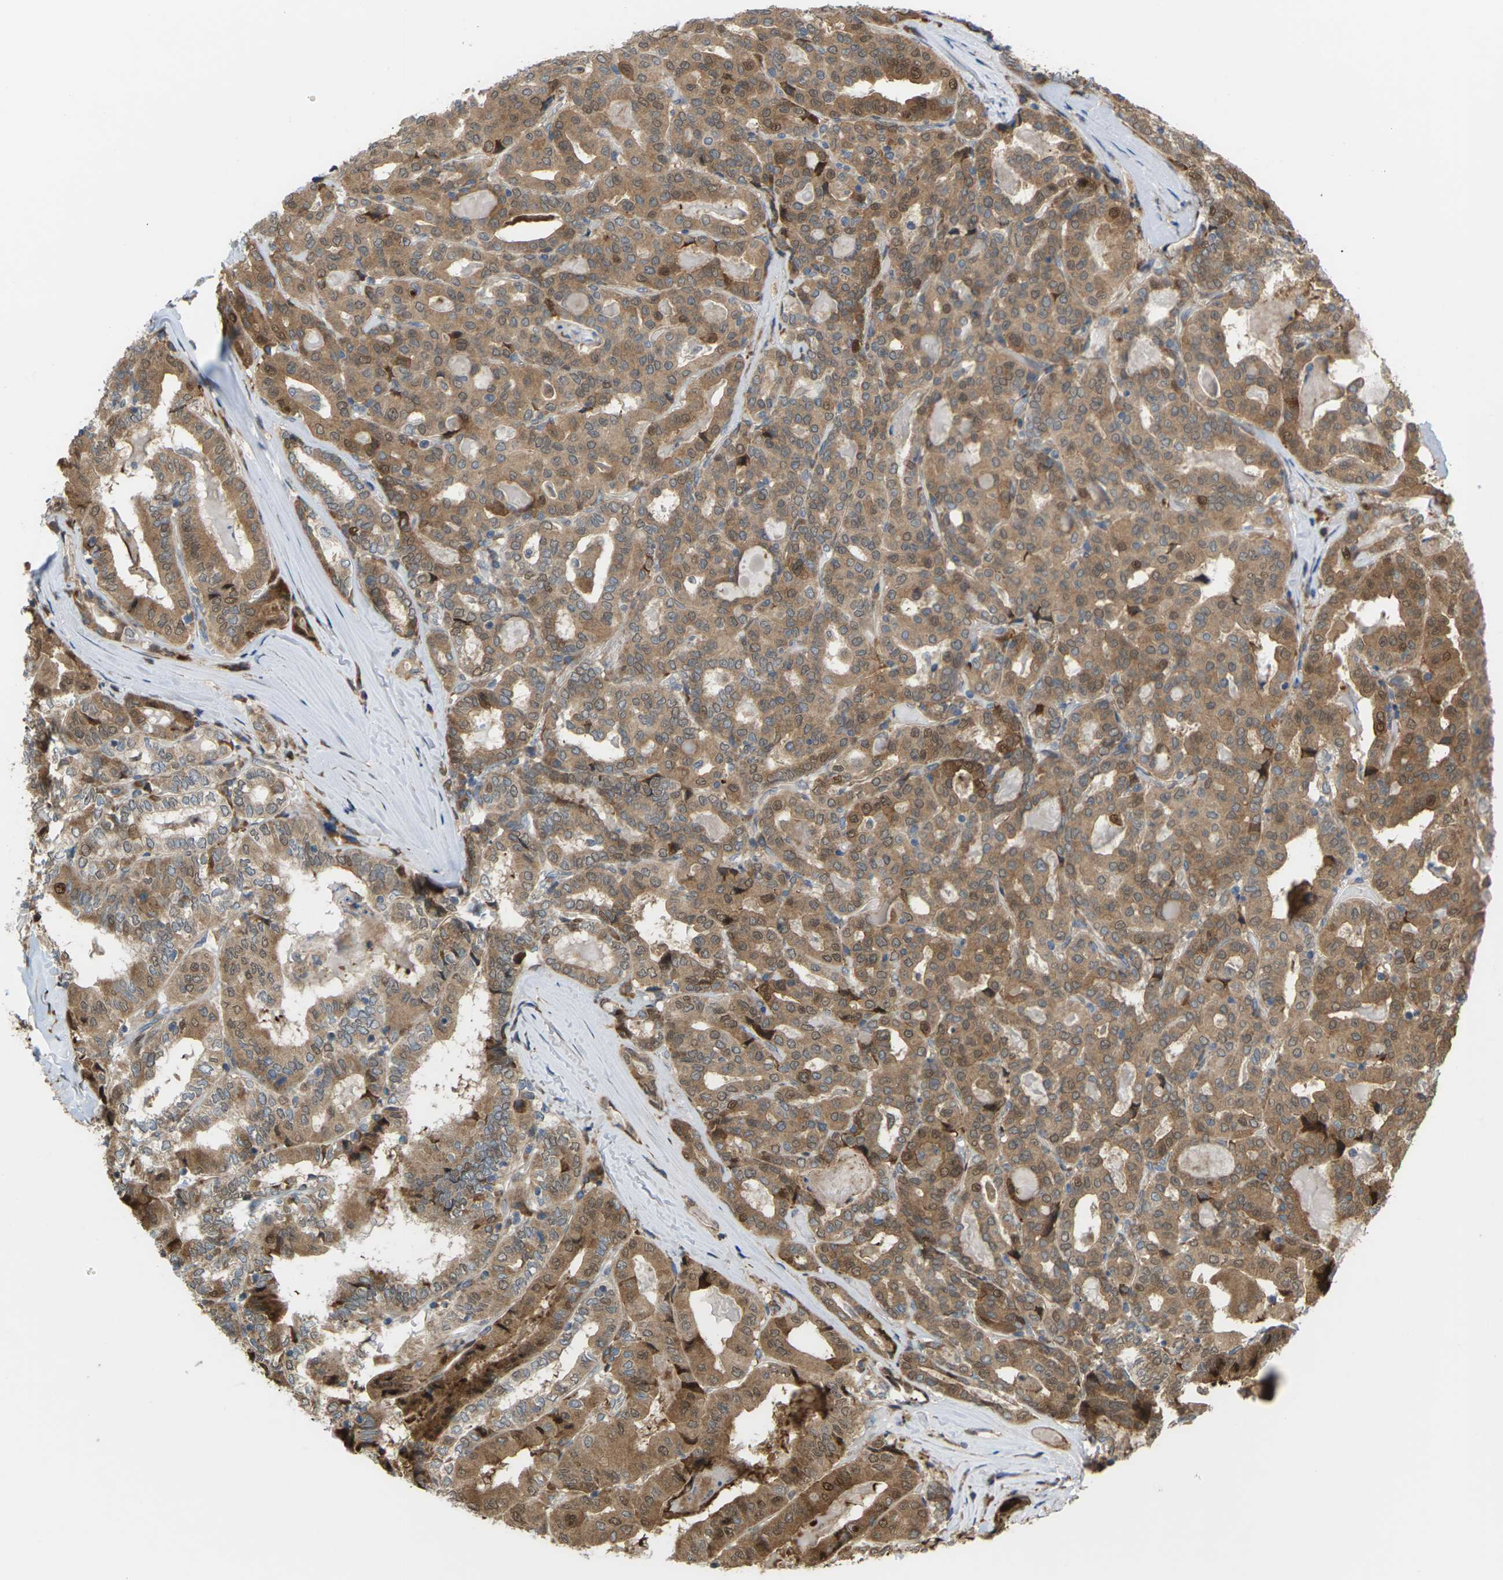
{"staining": {"intensity": "moderate", "quantity": ">75%", "location": "cytoplasmic/membranous,nuclear"}, "tissue": "thyroid cancer", "cell_type": "Tumor cells", "image_type": "cancer", "snomed": [{"axis": "morphology", "description": "Papillary adenocarcinoma, NOS"}, {"axis": "topography", "description": "Thyroid gland"}], "caption": "Moderate cytoplasmic/membranous and nuclear expression for a protein is identified in about >75% of tumor cells of papillary adenocarcinoma (thyroid) using IHC.", "gene": "ROBO1", "patient": {"sex": "female", "age": 42}}